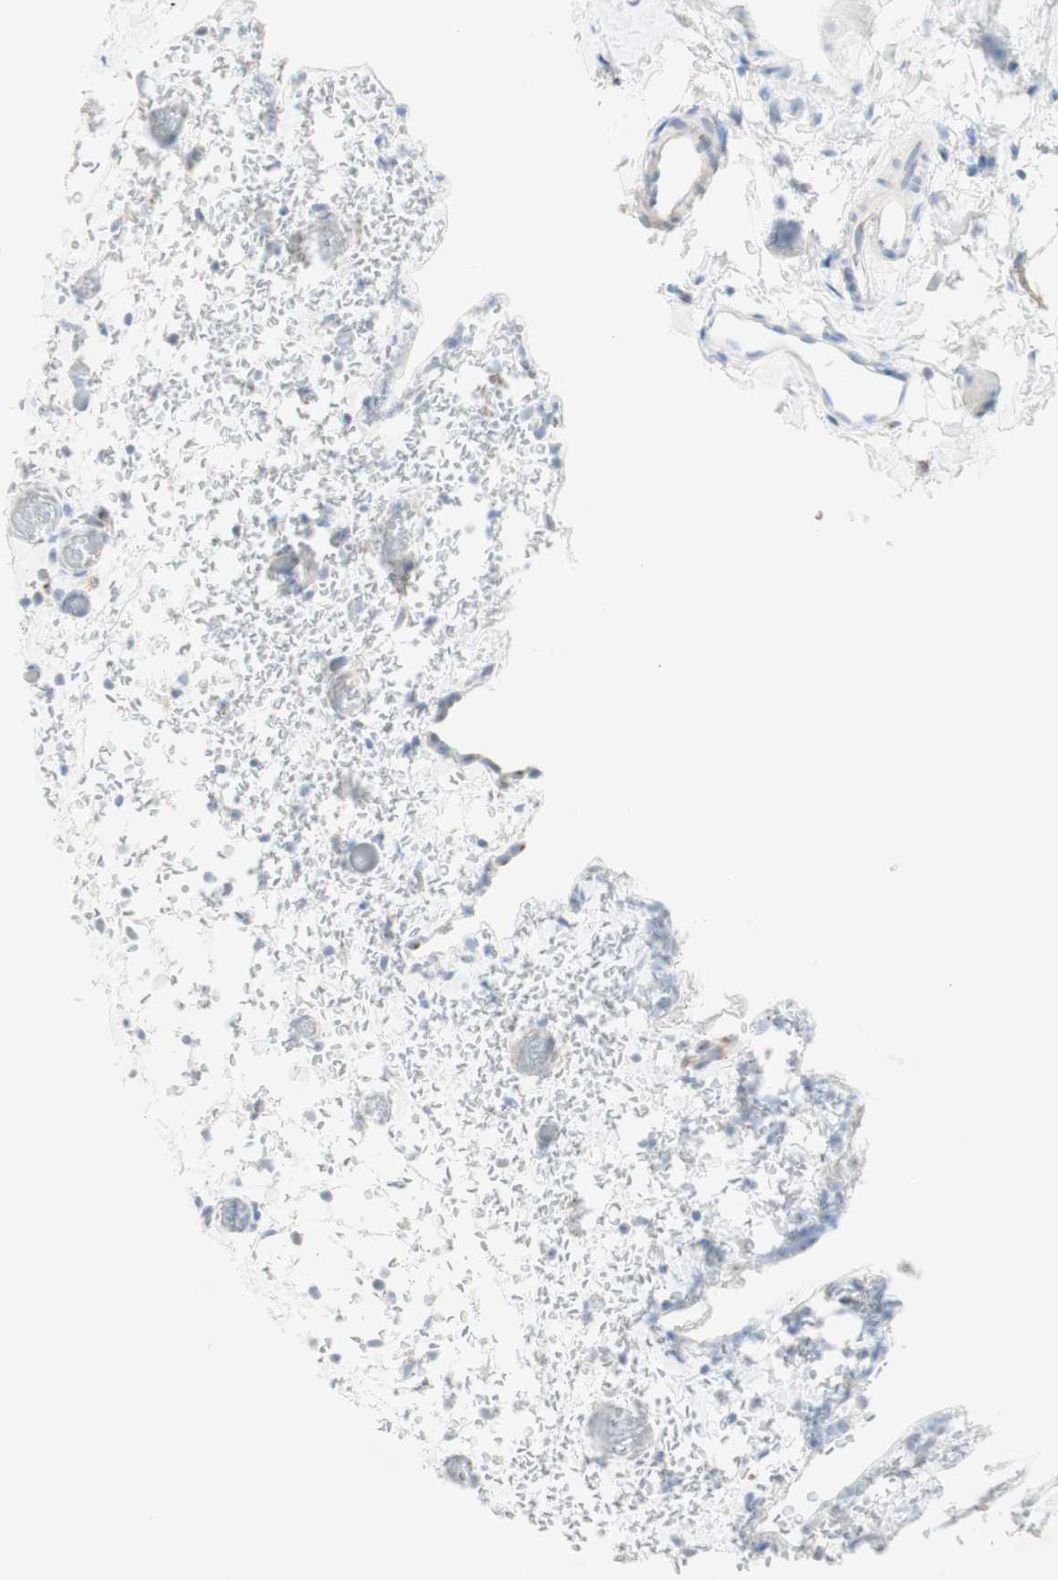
{"staining": {"intensity": "negative", "quantity": "none", "location": "none"}, "tissue": "rectum", "cell_type": "Glandular cells", "image_type": "normal", "snomed": [{"axis": "morphology", "description": "Normal tissue, NOS"}, {"axis": "topography", "description": "Rectum"}], "caption": "This is an immunohistochemistry (IHC) image of normal rectum. There is no staining in glandular cells.", "gene": "MANEA", "patient": {"sex": "female", "age": 24}}